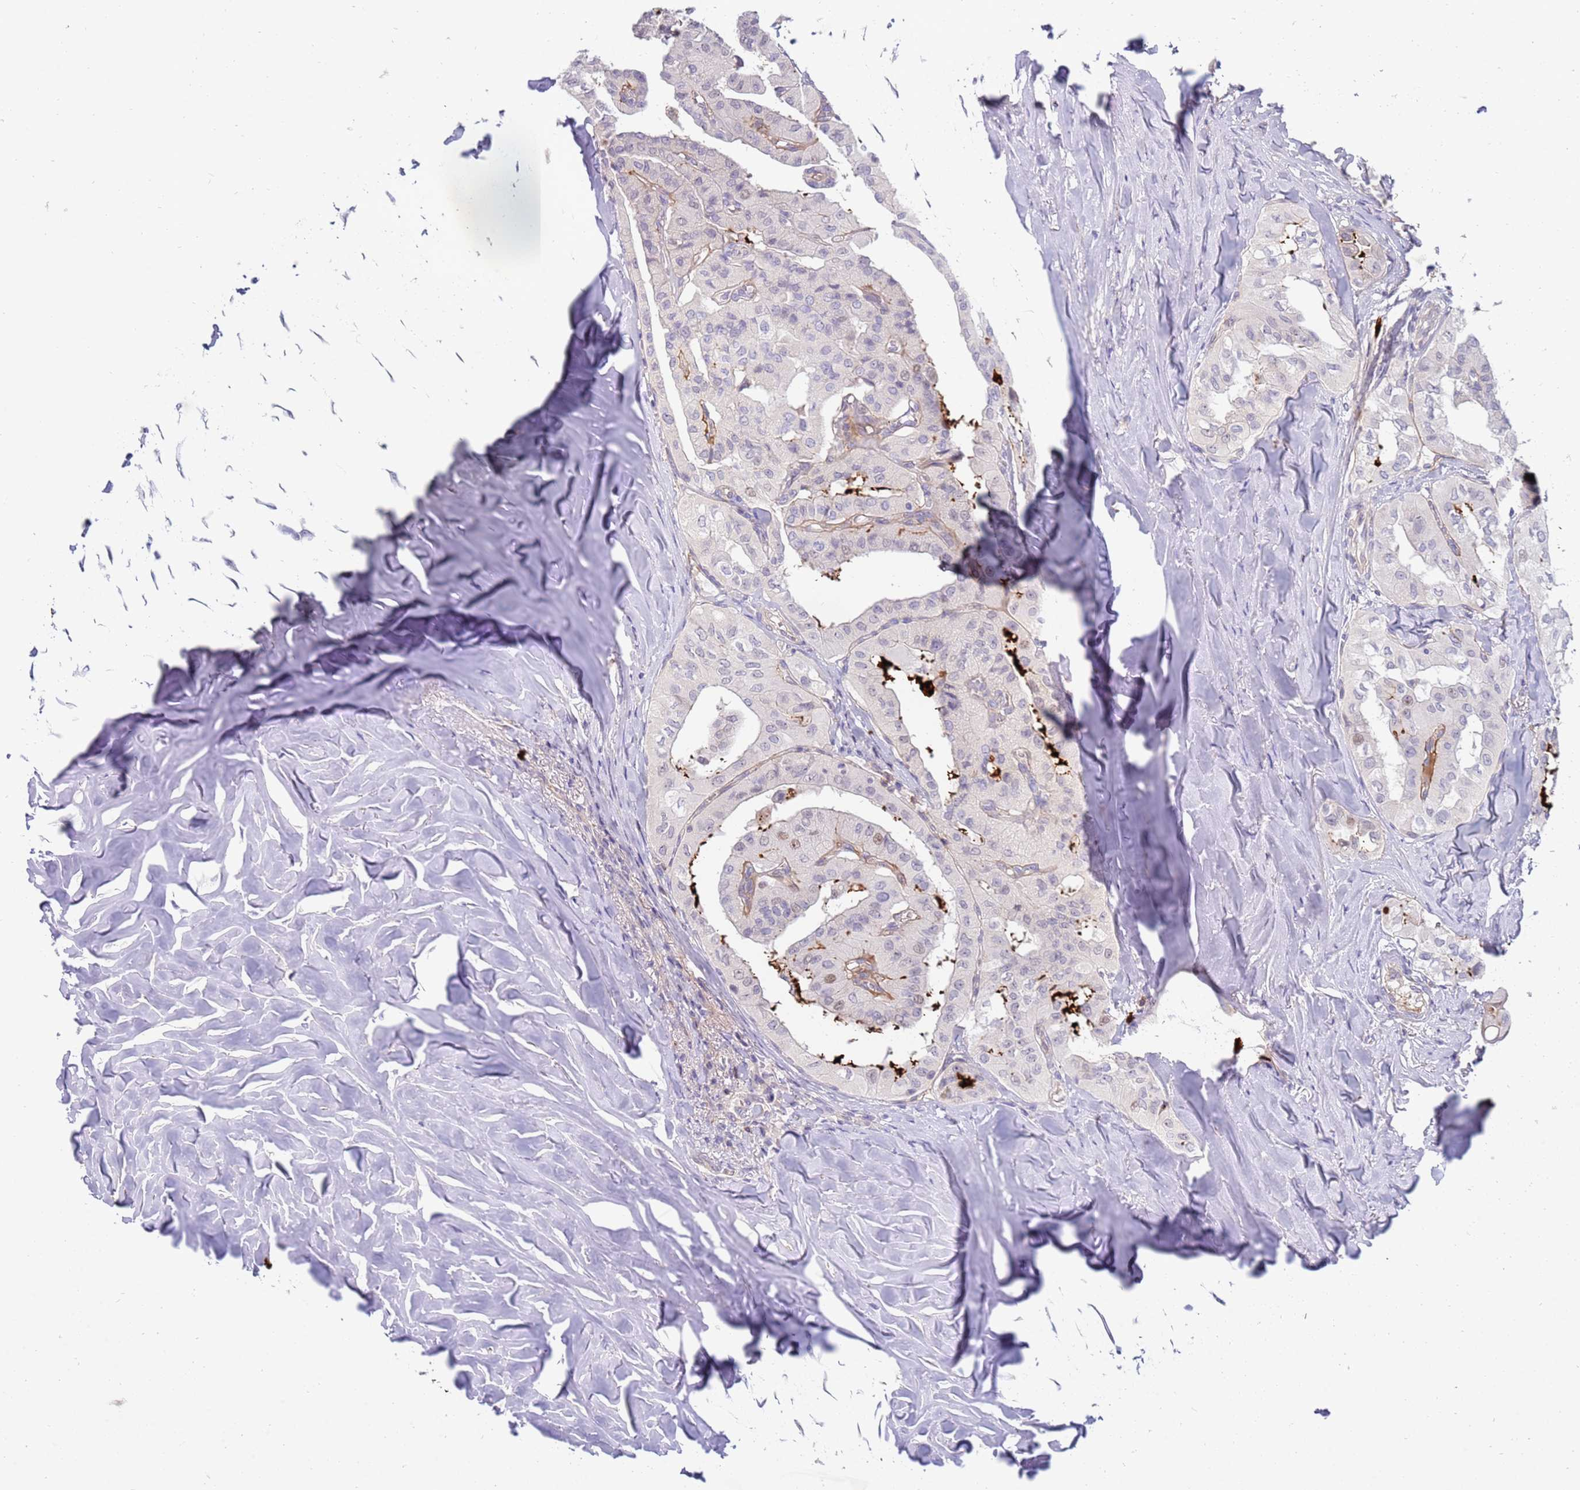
{"staining": {"intensity": "negative", "quantity": "none", "location": "none"}, "tissue": "thyroid cancer", "cell_type": "Tumor cells", "image_type": "cancer", "snomed": [{"axis": "morphology", "description": "Papillary adenocarcinoma, NOS"}, {"axis": "topography", "description": "Thyroid gland"}], "caption": "Papillary adenocarcinoma (thyroid) stained for a protein using immunohistochemistry demonstrates no expression tumor cells.", "gene": "STK25", "patient": {"sex": "female", "age": 59}}